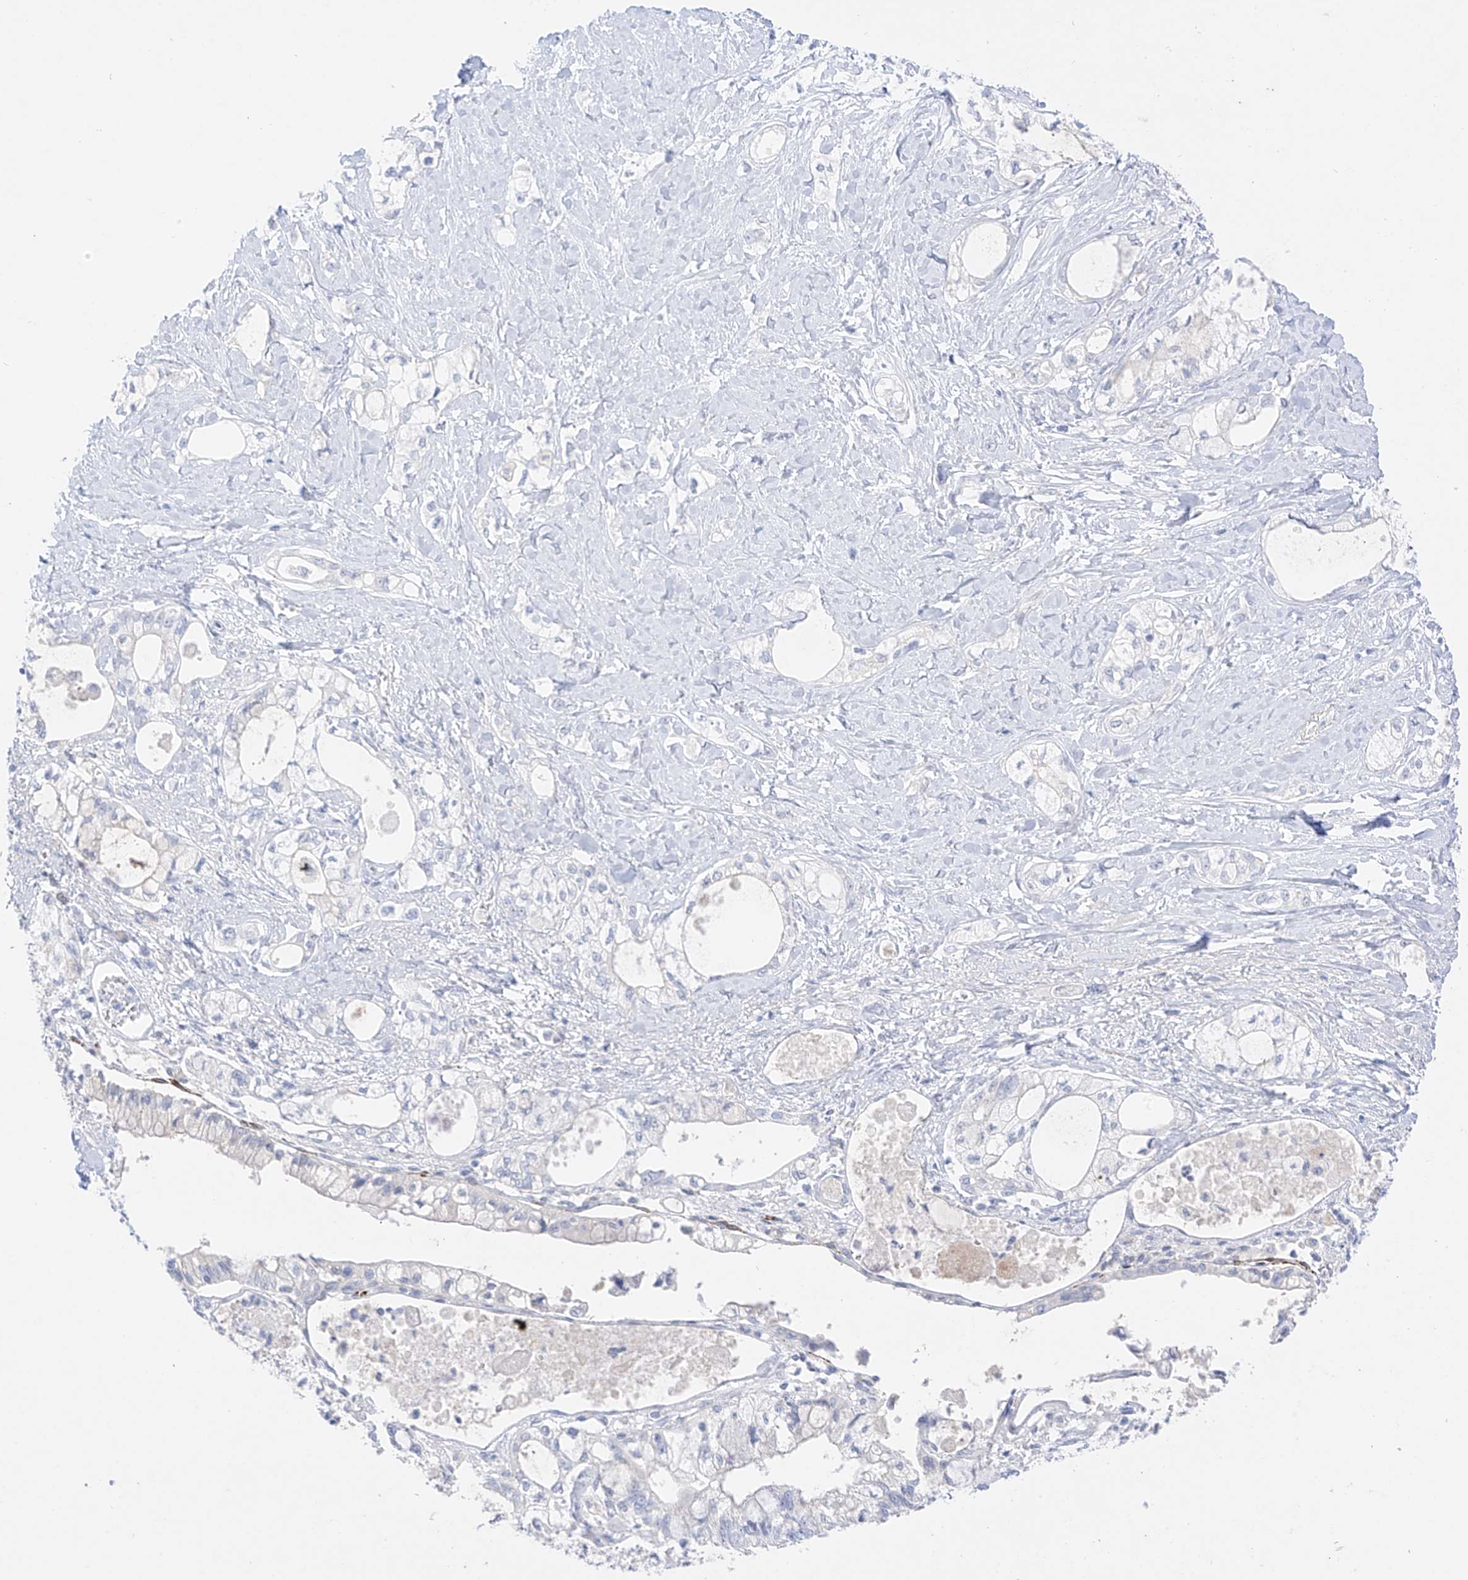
{"staining": {"intensity": "negative", "quantity": "none", "location": "none"}, "tissue": "pancreatic cancer", "cell_type": "Tumor cells", "image_type": "cancer", "snomed": [{"axis": "morphology", "description": "Adenocarcinoma, NOS"}, {"axis": "topography", "description": "Pancreas"}], "caption": "High magnification brightfield microscopy of pancreatic cancer stained with DAB (brown) and counterstained with hematoxylin (blue): tumor cells show no significant staining.", "gene": "ST3GAL5", "patient": {"sex": "male", "age": 70}}